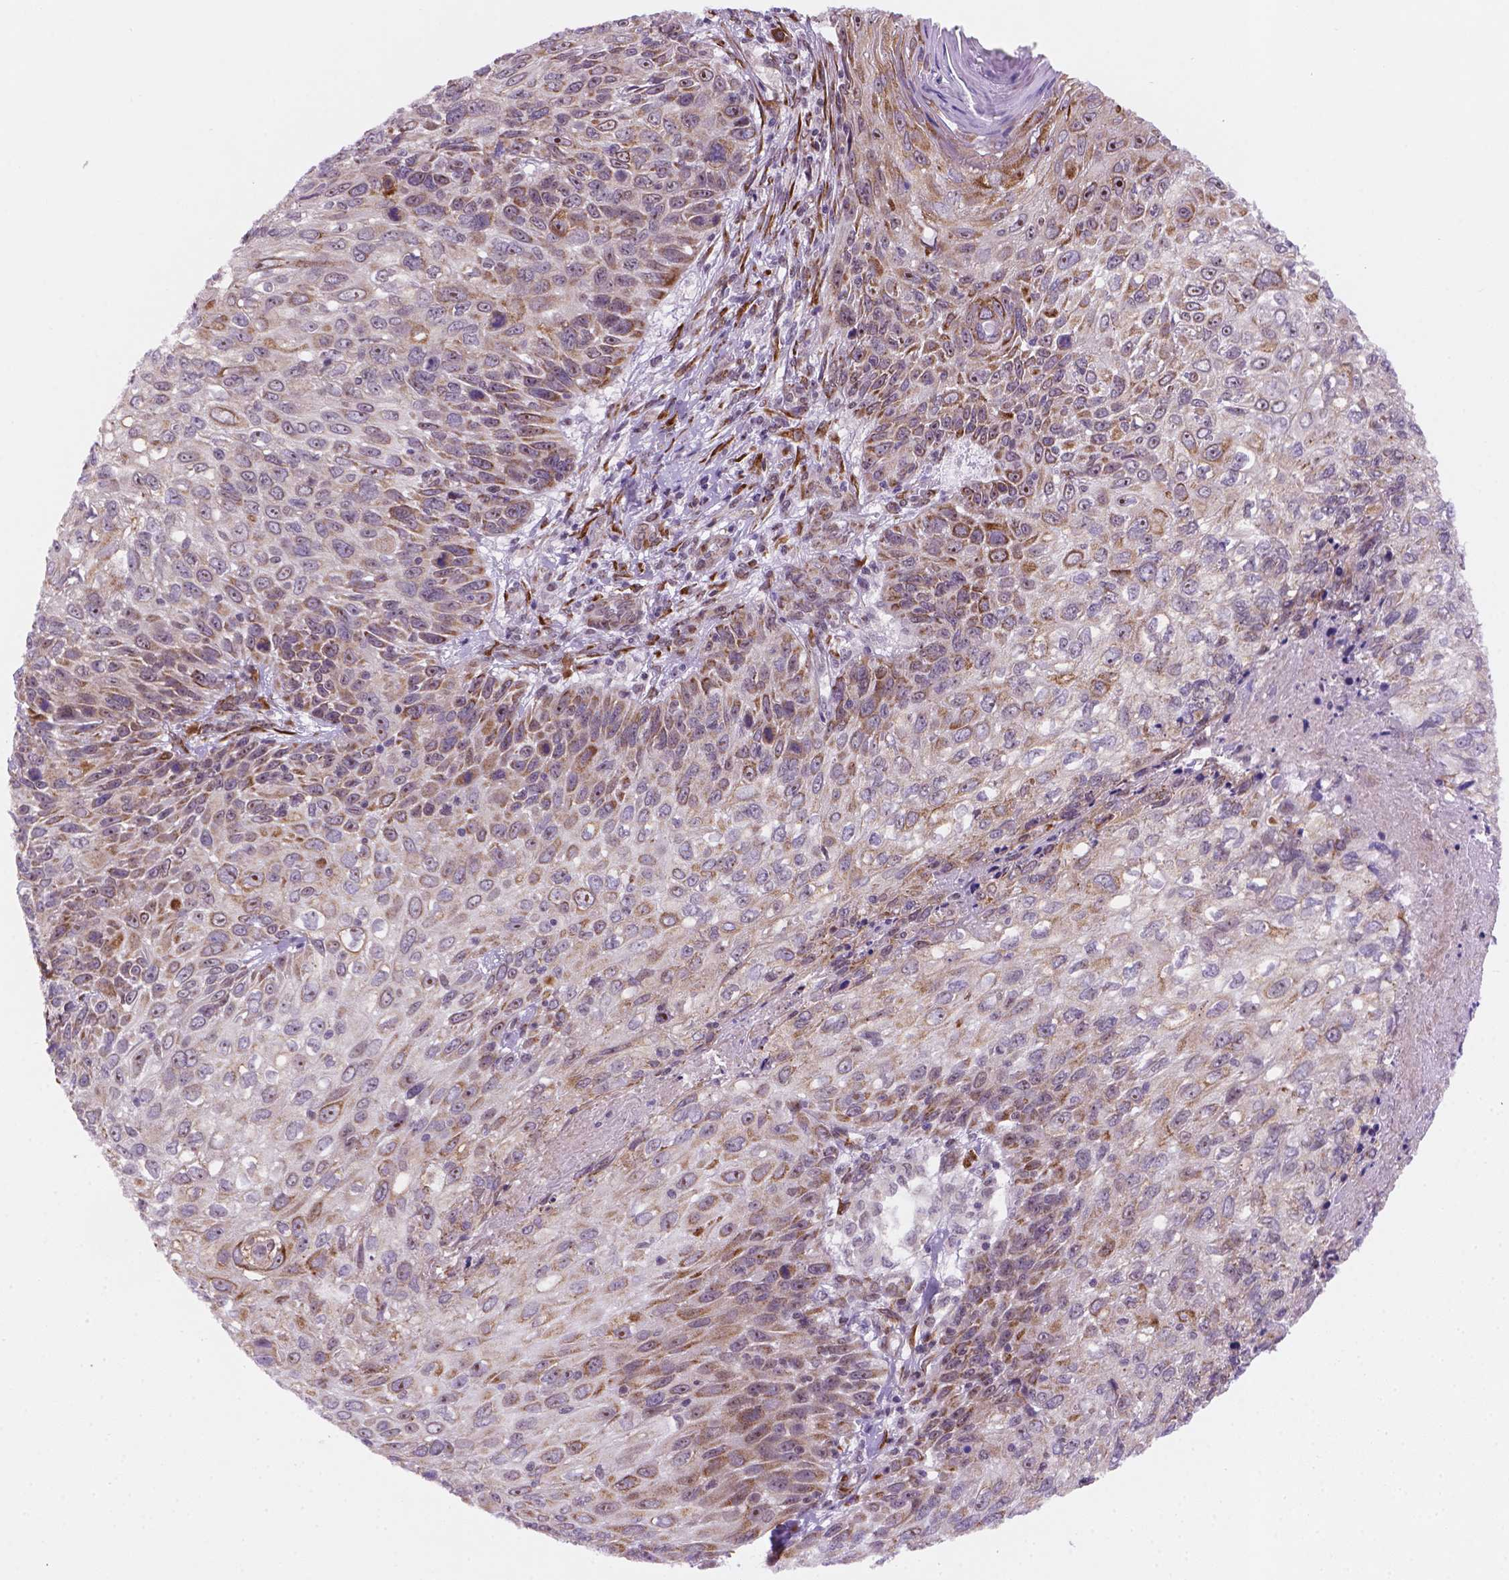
{"staining": {"intensity": "moderate", "quantity": "25%-75%", "location": "cytoplasmic/membranous,nuclear"}, "tissue": "skin cancer", "cell_type": "Tumor cells", "image_type": "cancer", "snomed": [{"axis": "morphology", "description": "Squamous cell carcinoma, NOS"}, {"axis": "topography", "description": "Skin"}], "caption": "Skin cancer (squamous cell carcinoma) stained for a protein reveals moderate cytoplasmic/membranous and nuclear positivity in tumor cells.", "gene": "FNIP1", "patient": {"sex": "male", "age": 92}}